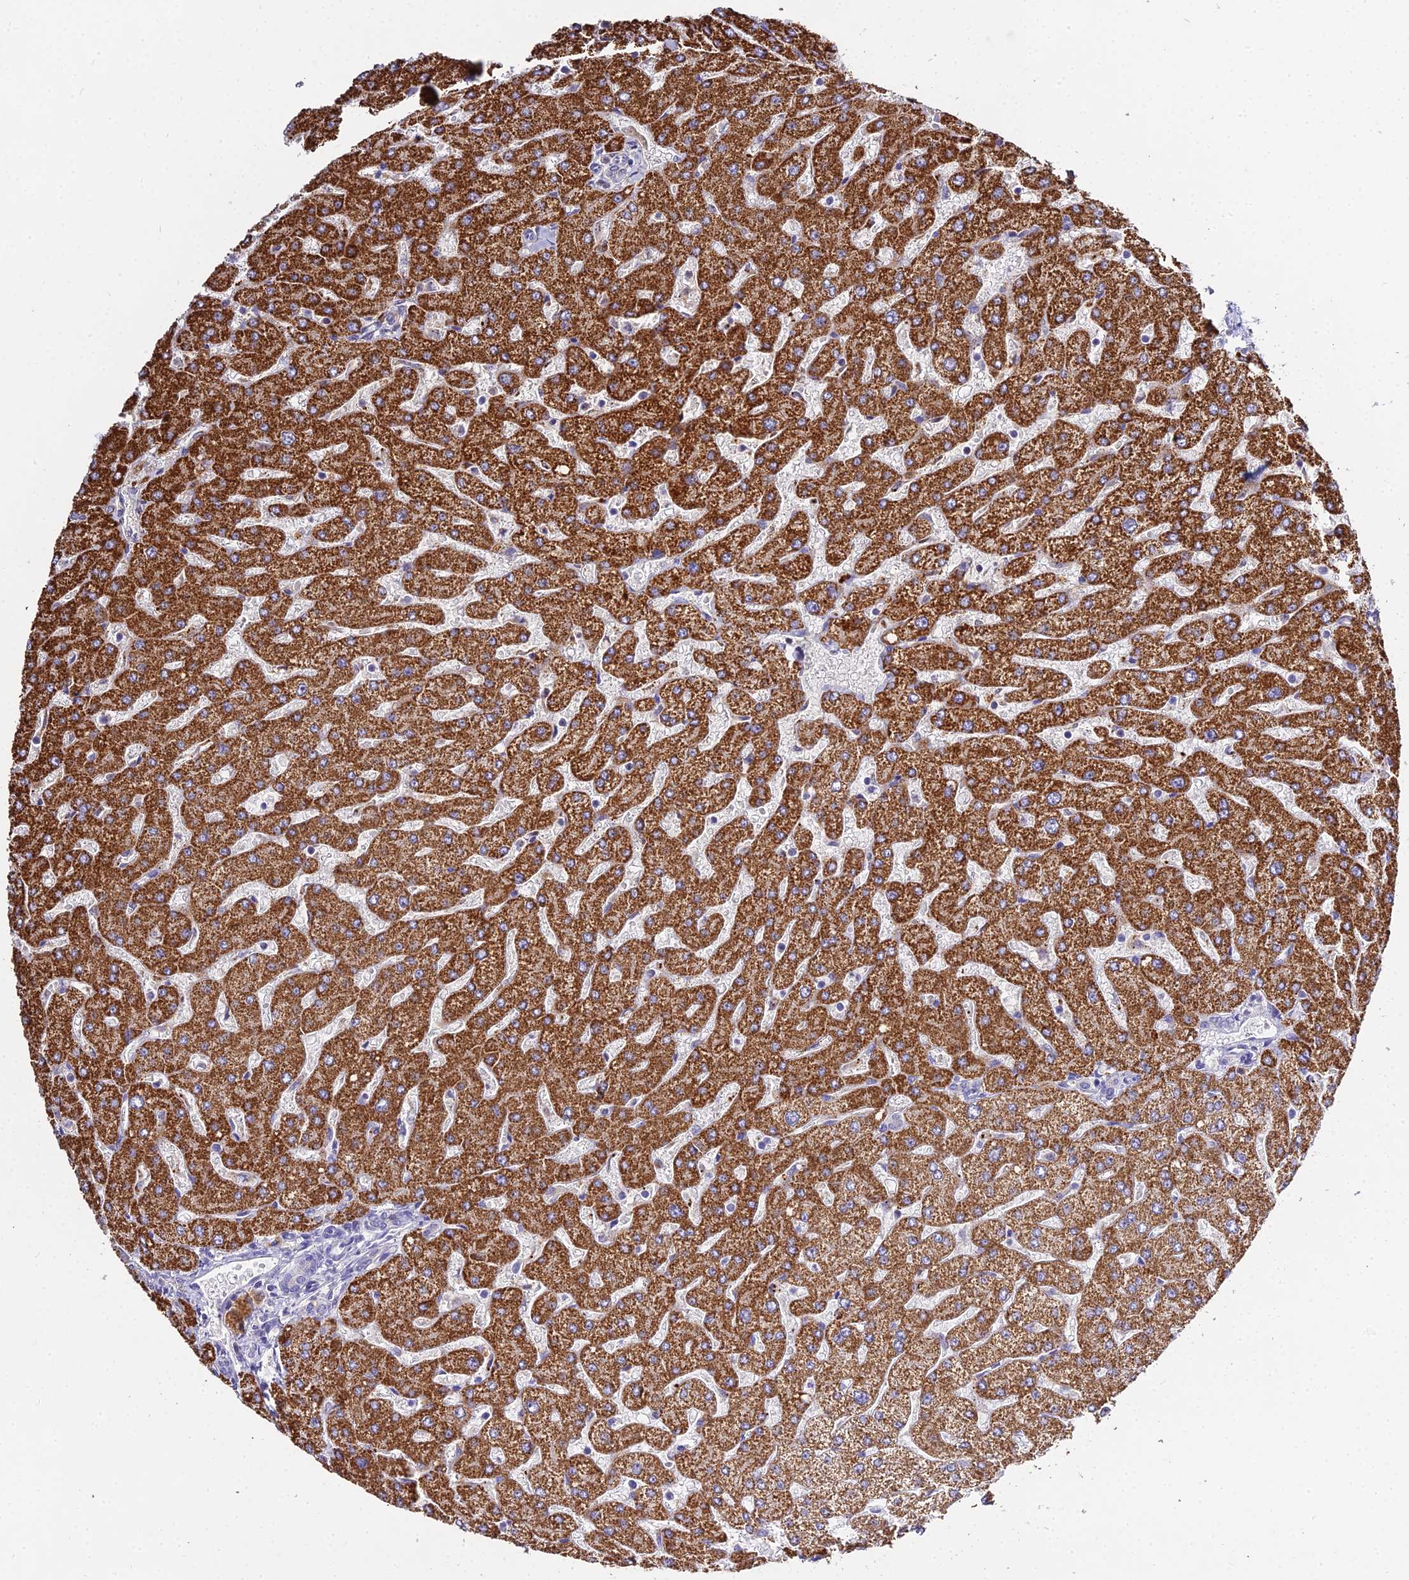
{"staining": {"intensity": "negative", "quantity": "none", "location": "none"}, "tissue": "liver", "cell_type": "Cholangiocytes", "image_type": "normal", "snomed": [{"axis": "morphology", "description": "Normal tissue, NOS"}, {"axis": "topography", "description": "Liver"}], "caption": "A high-resolution image shows IHC staining of benign liver, which demonstrates no significant positivity in cholangiocytes. (Brightfield microscopy of DAB (3,3'-diaminobenzidine) IHC at high magnification).", "gene": "GLYAT", "patient": {"sex": "male", "age": 55}}